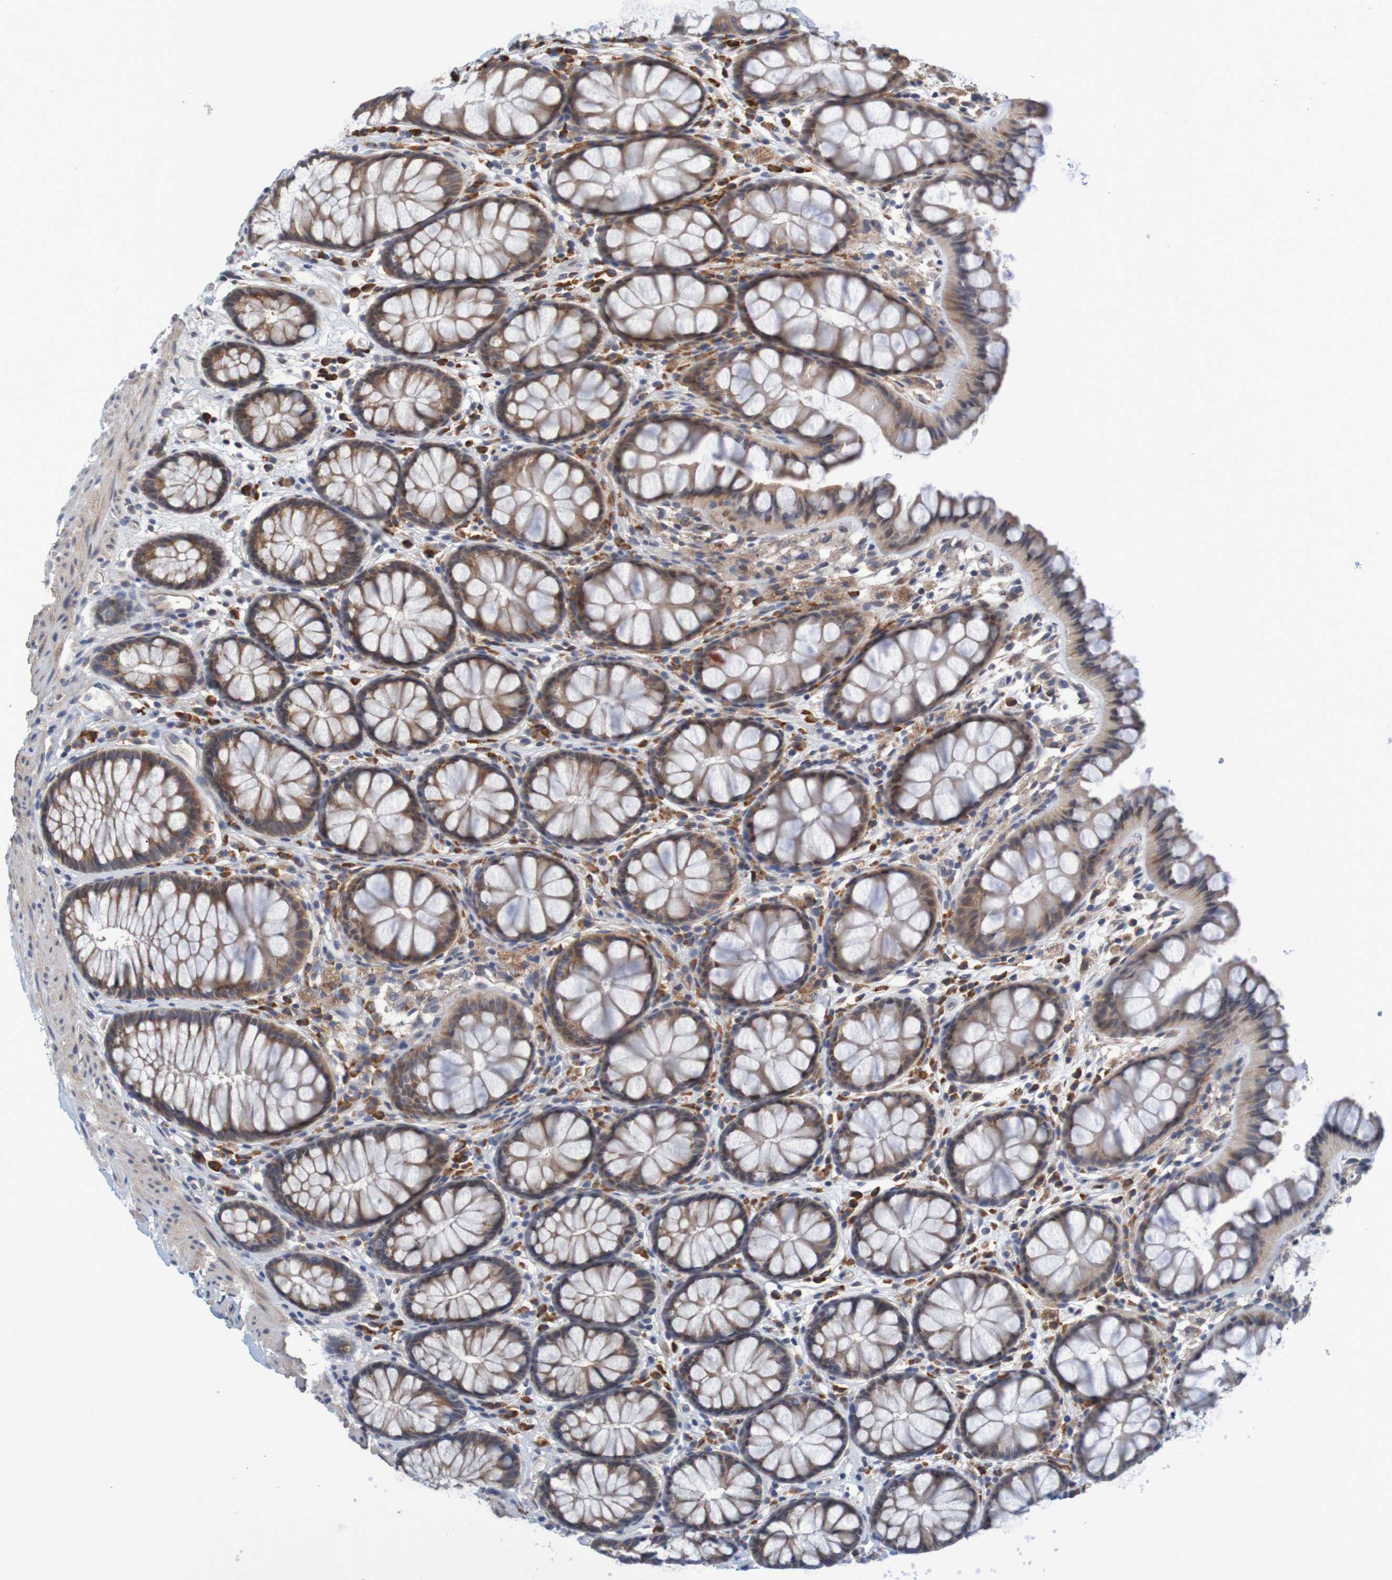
{"staining": {"intensity": "weak", "quantity": ">75%", "location": "cytoplasmic/membranous"}, "tissue": "colon", "cell_type": "Endothelial cells", "image_type": "normal", "snomed": [{"axis": "morphology", "description": "Normal tissue, NOS"}, {"axis": "topography", "description": "Colon"}], "caption": "Endothelial cells display low levels of weak cytoplasmic/membranous positivity in about >75% of cells in normal colon.", "gene": "CLDN18", "patient": {"sex": "female", "age": 55}}